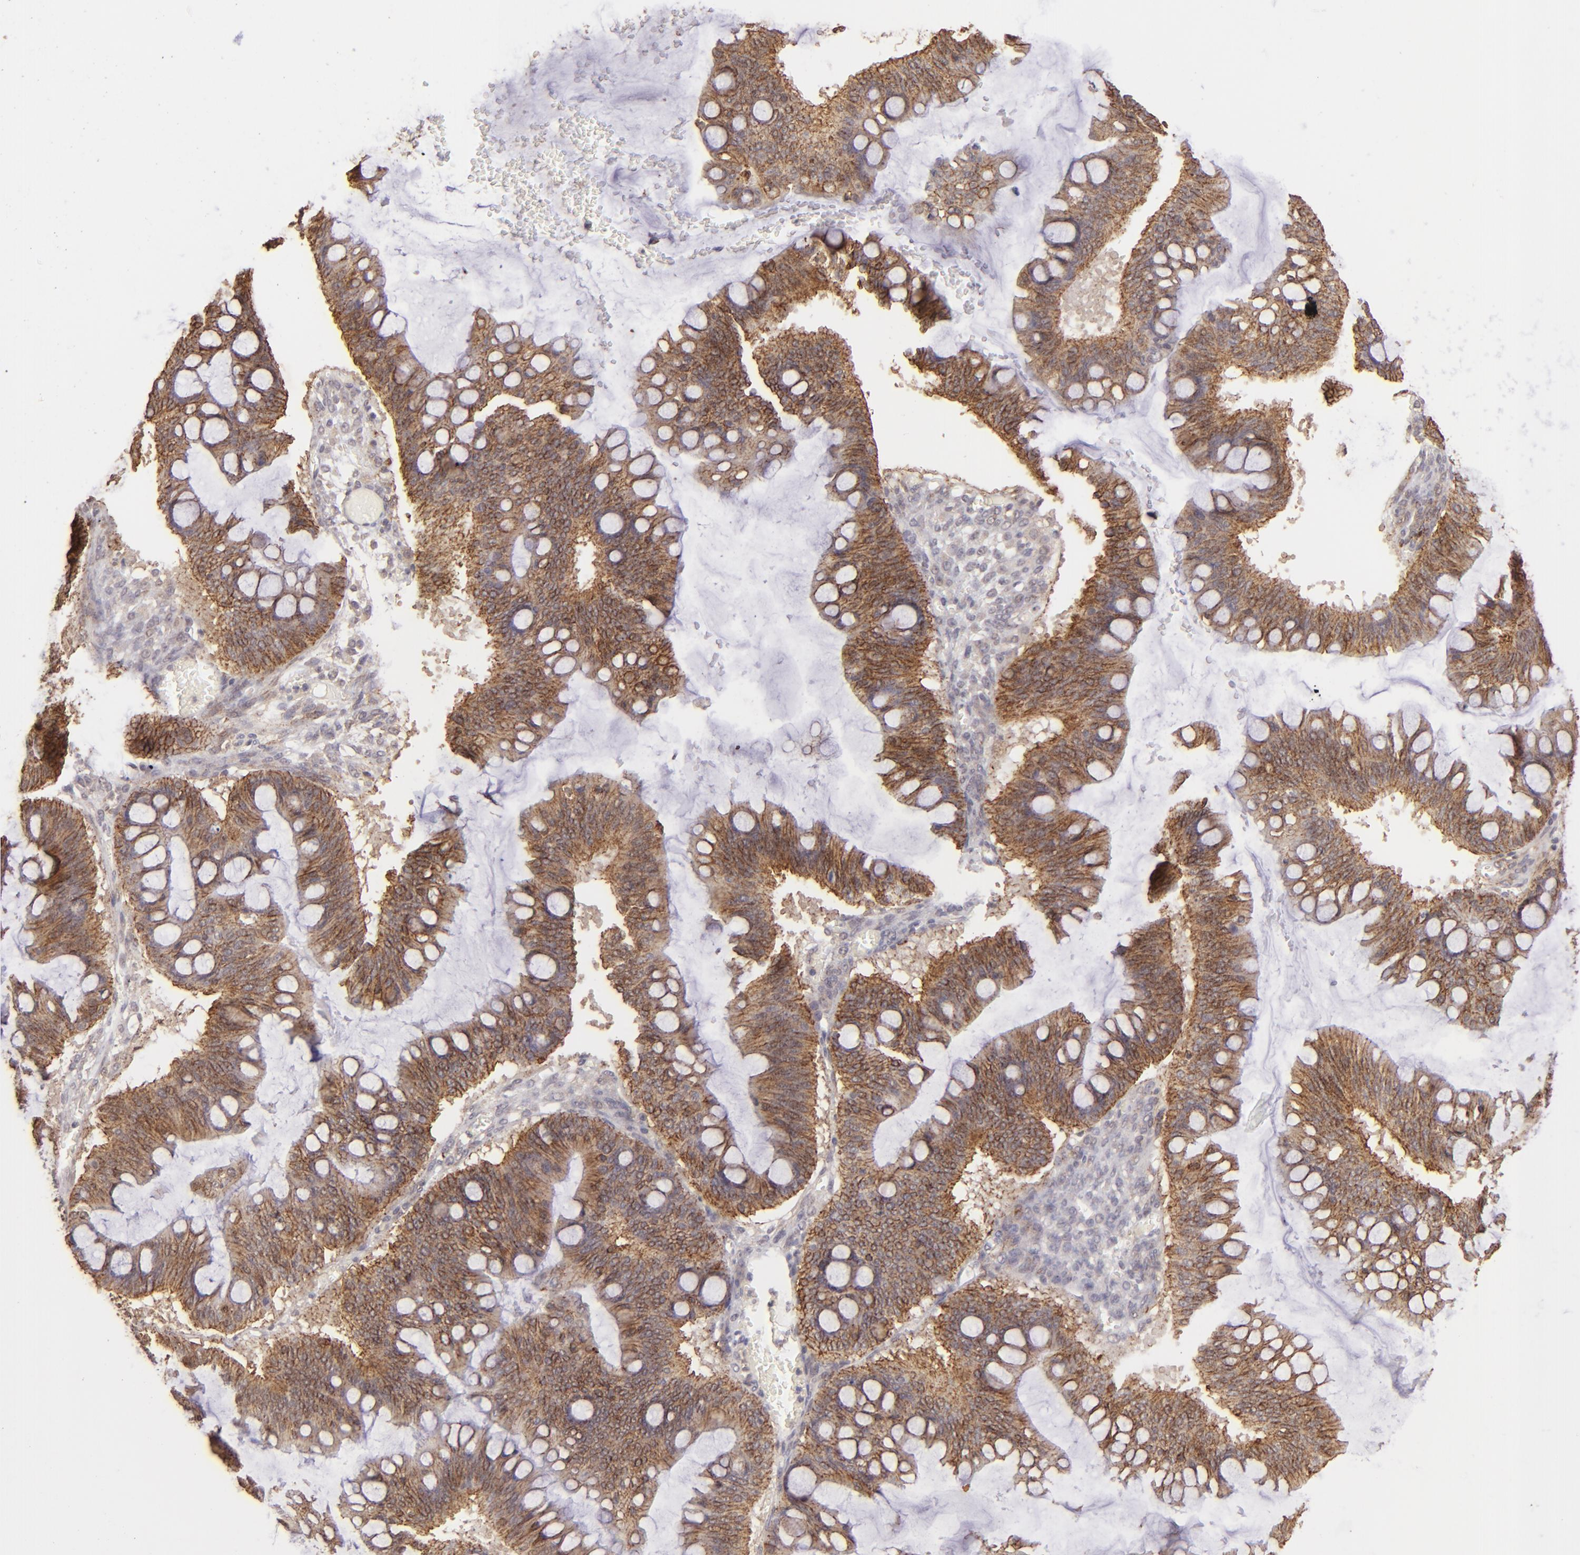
{"staining": {"intensity": "strong", "quantity": ">75%", "location": "cytoplasmic/membranous"}, "tissue": "ovarian cancer", "cell_type": "Tumor cells", "image_type": "cancer", "snomed": [{"axis": "morphology", "description": "Cystadenocarcinoma, mucinous, NOS"}, {"axis": "topography", "description": "Ovary"}], "caption": "This histopathology image demonstrates immunohistochemistry staining of ovarian mucinous cystadenocarcinoma, with high strong cytoplasmic/membranous positivity in about >75% of tumor cells.", "gene": "CLDN1", "patient": {"sex": "female", "age": 73}}